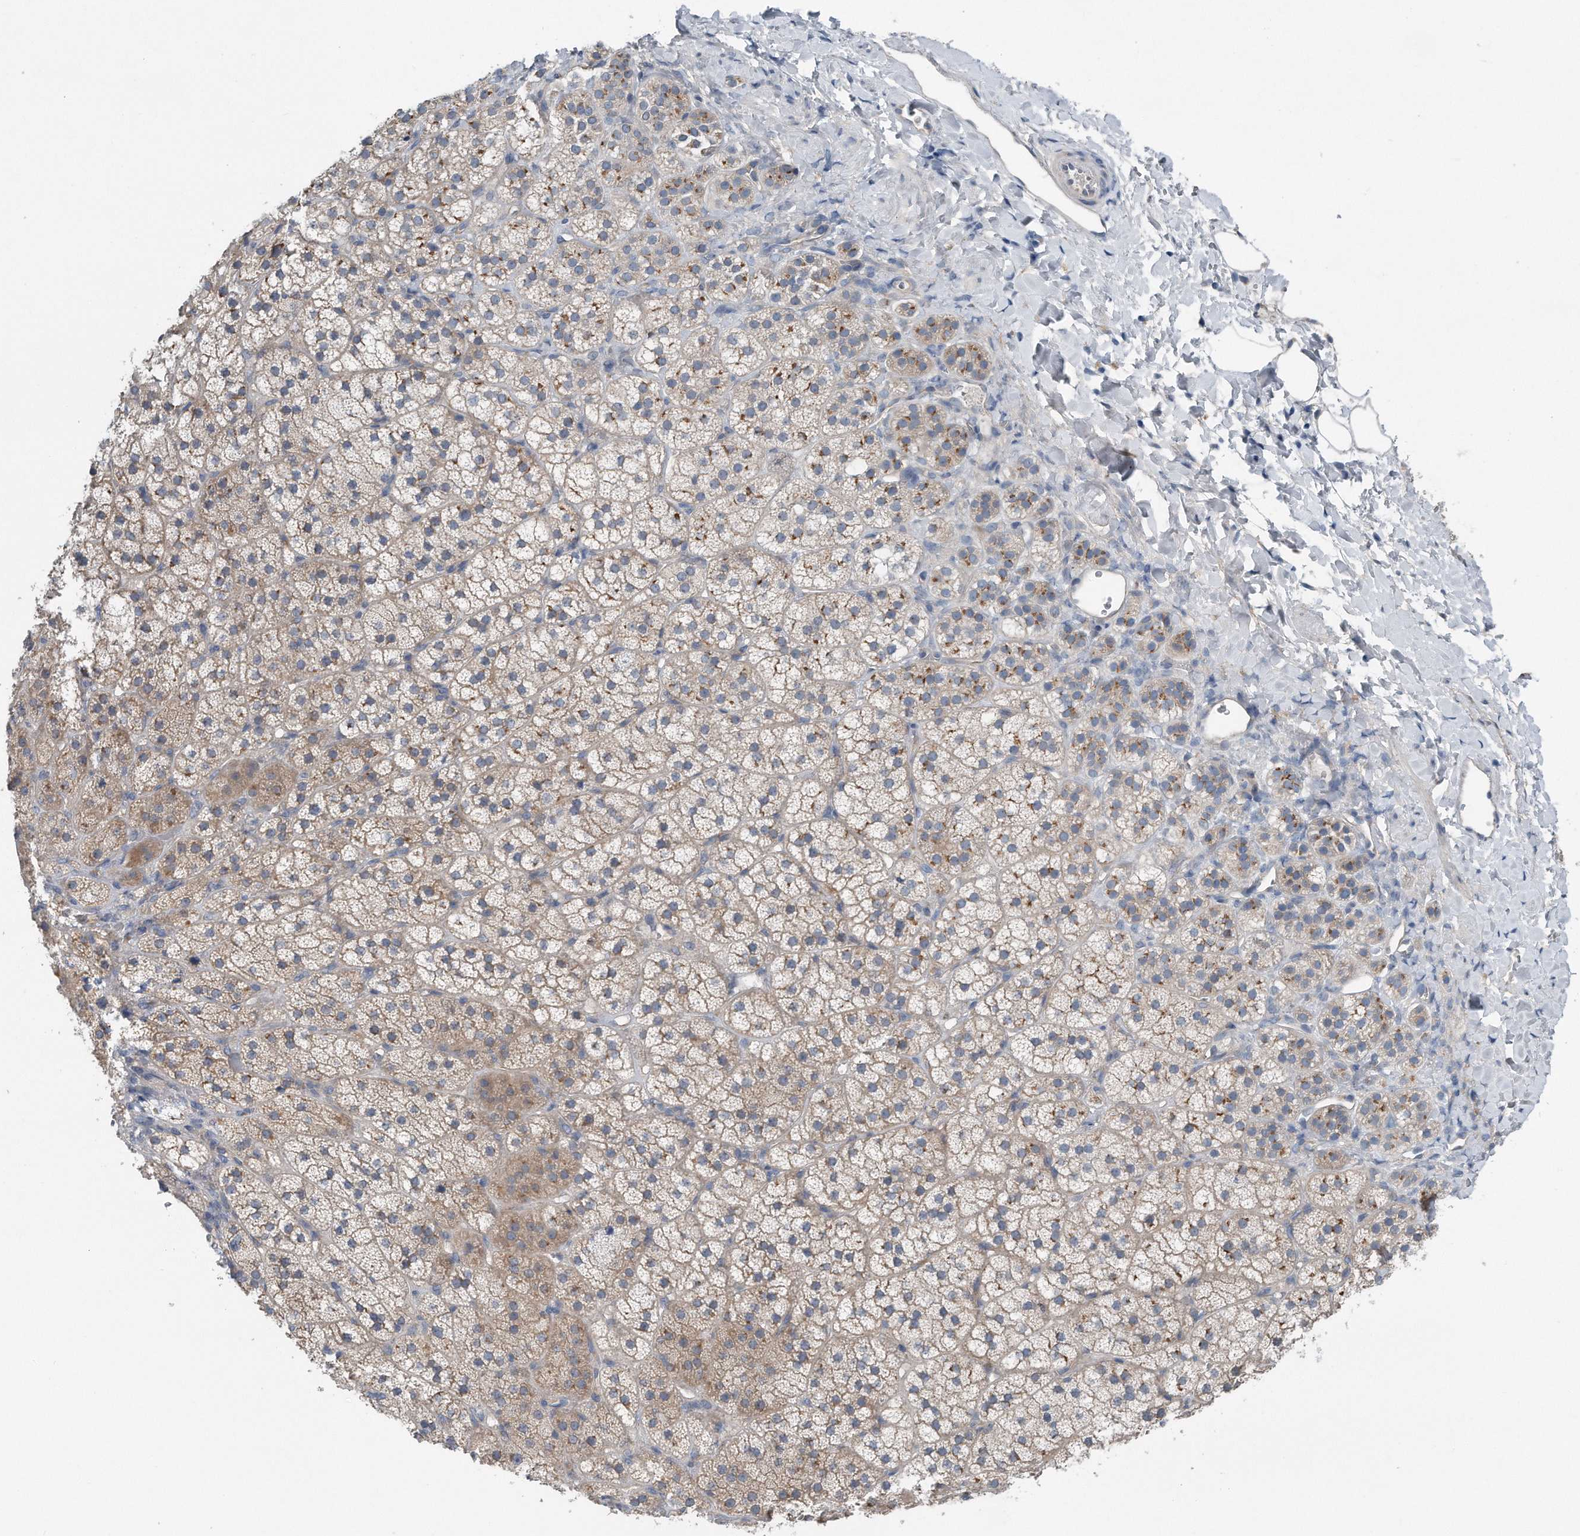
{"staining": {"intensity": "weak", "quantity": "<25%", "location": "cytoplasmic/membranous"}, "tissue": "adrenal gland", "cell_type": "Glandular cells", "image_type": "normal", "snomed": [{"axis": "morphology", "description": "Normal tissue, NOS"}, {"axis": "topography", "description": "Adrenal gland"}], "caption": "Photomicrograph shows no protein expression in glandular cells of unremarkable adrenal gland. Nuclei are stained in blue.", "gene": "YRDC", "patient": {"sex": "female", "age": 44}}